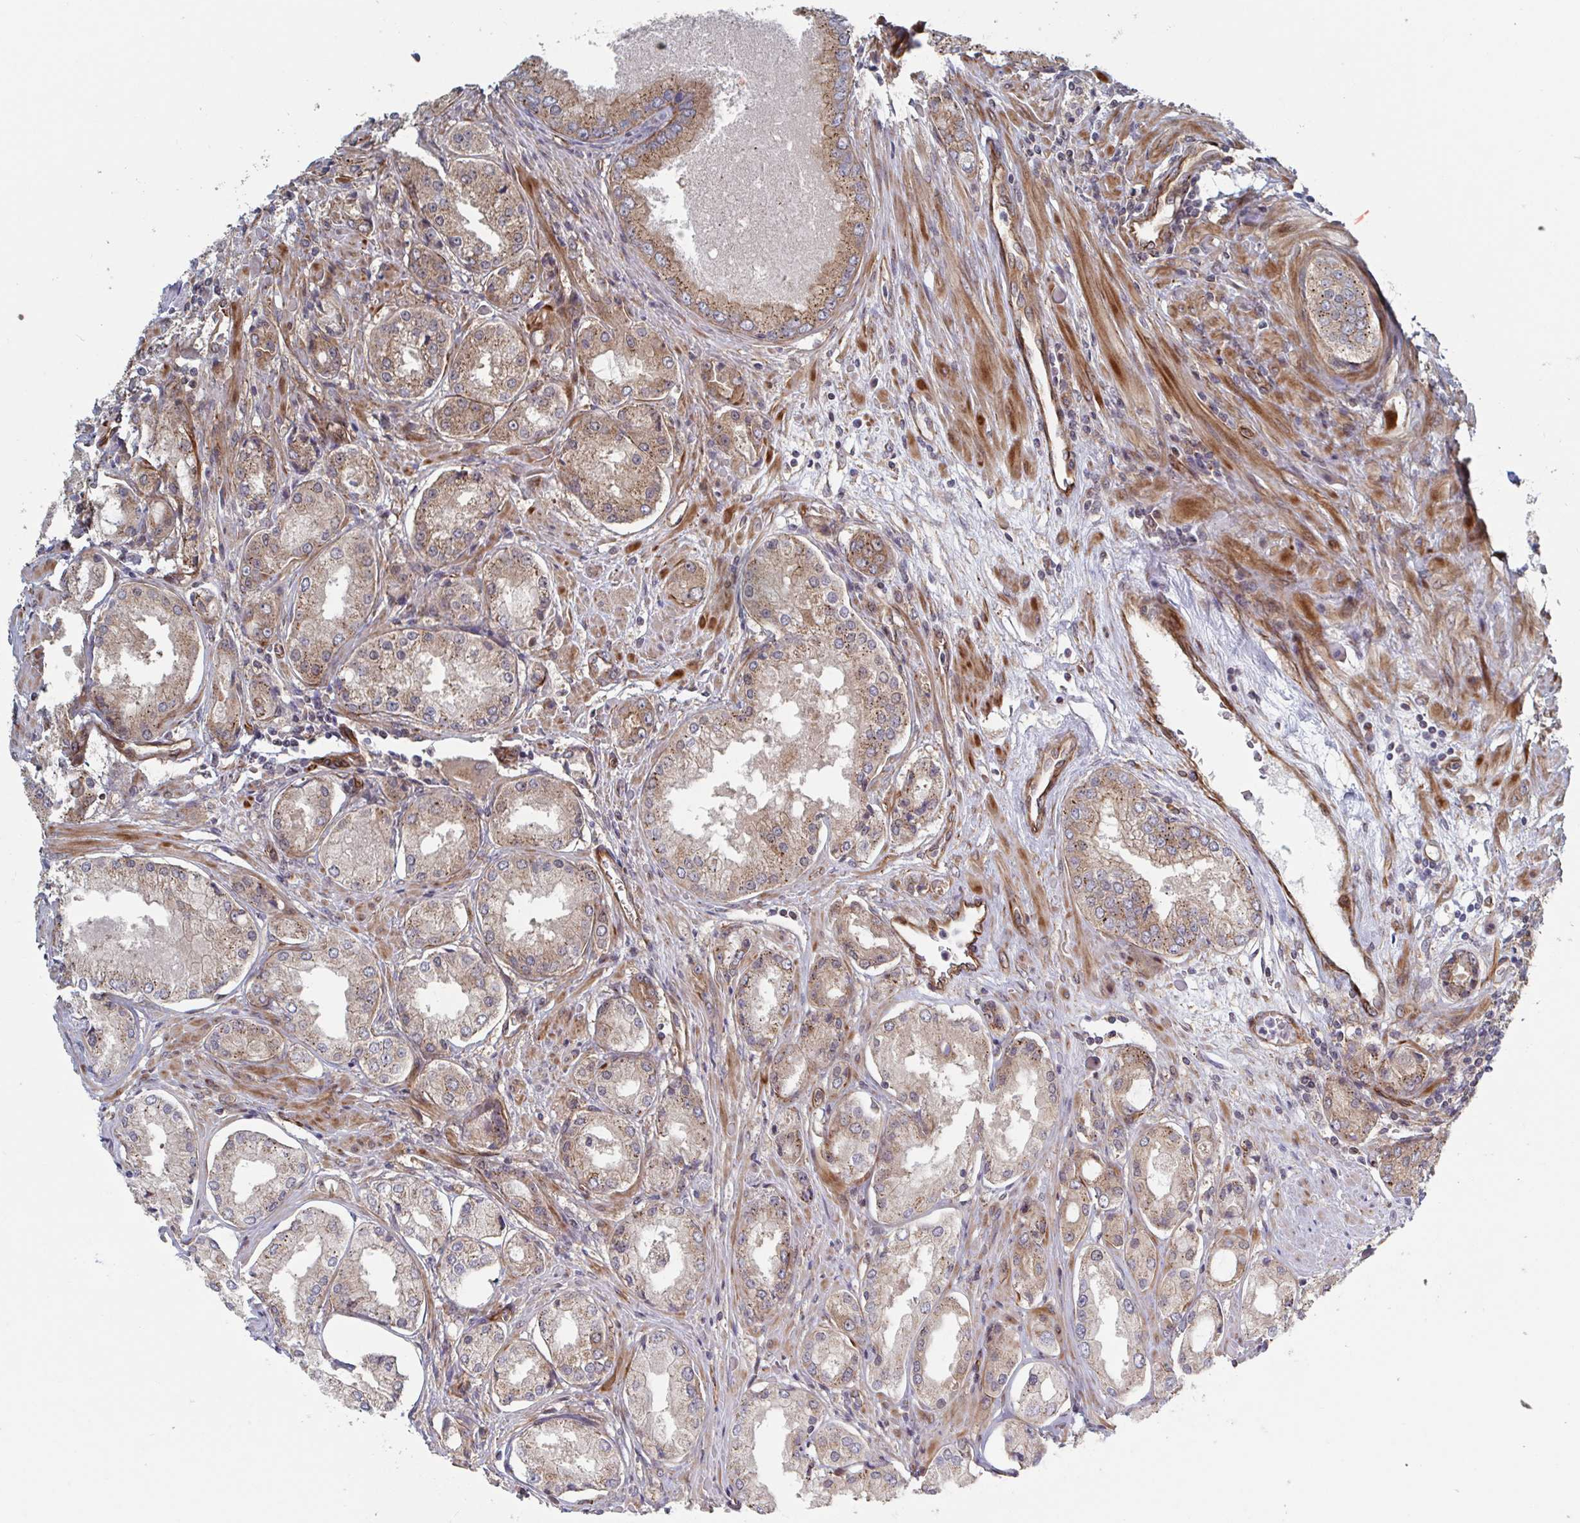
{"staining": {"intensity": "weak", "quantity": ">75%", "location": "cytoplasmic/membranous"}, "tissue": "prostate cancer", "cell_type": "Tumor cells", "image_type": "cancer", "snomed": [{"axis": "morphology", "description": "Adenocarcinoma, Low grade"}, {"axis": "topography", "description": "Prostate"}], "caption": "Weak cytoplasmic/membranous protein expression is seen in about >75% of tumor cells in prostate cancer (adenocarcinoma (low-grade)). (Brightfield microscopy of DAB IHC at high magnification).", "gene": "DVL3", "patient": {"sex": "male", "age": 68}}